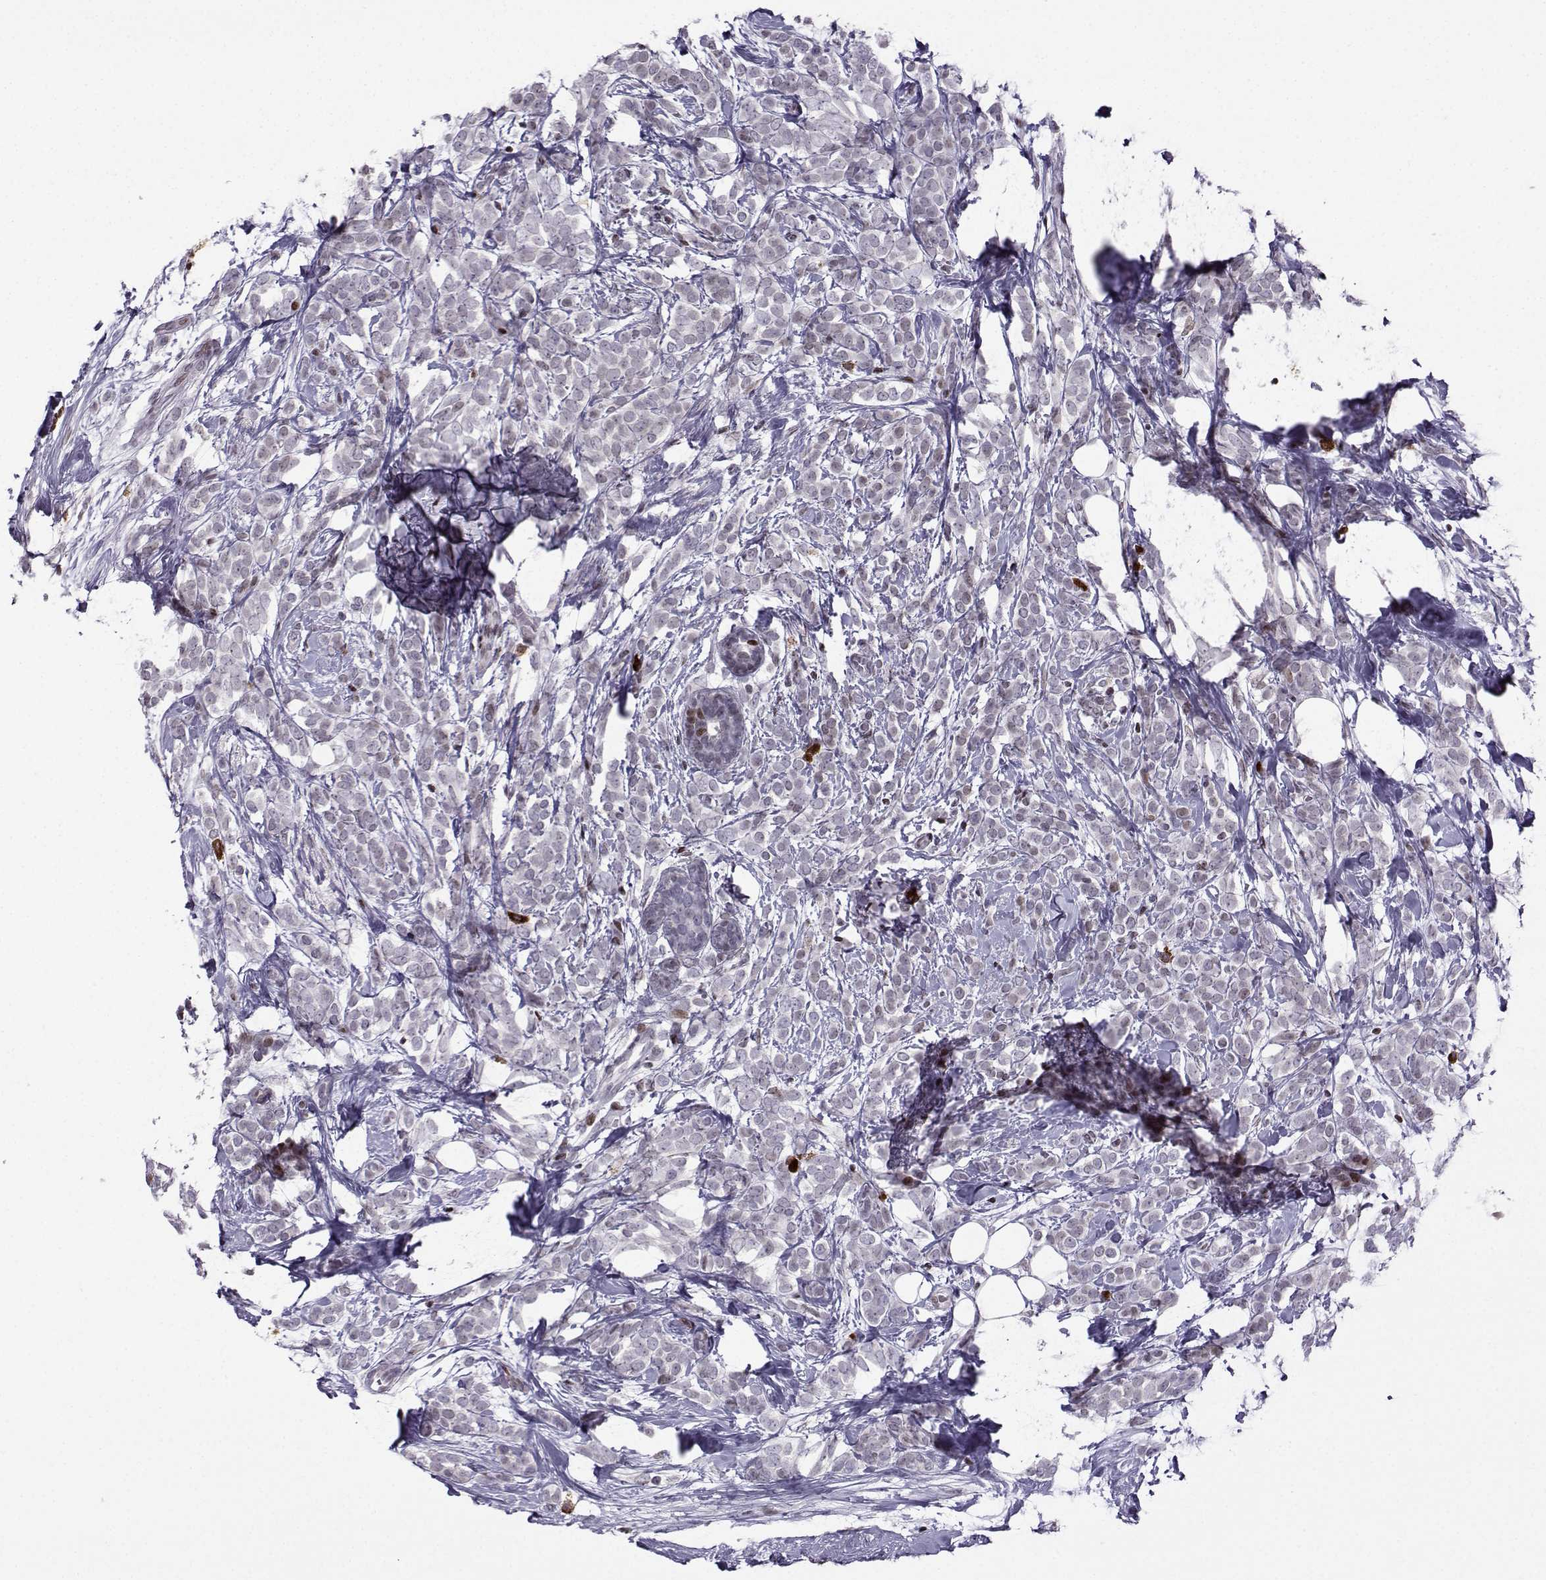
{"staining": {"intensity": "negative", "quantity": "none", "location": "none"}, "tissue": "breast cancer", "cell_type": "Tumor cells", "image_type": "cancer", "snomed": [{"axis": "morphology", "description": "Lobular carcinoma"}, {"axis": "topography", "description": "Breast"}], "caption": "A micrograph of human lobular carcinoma (breast) is negative for staining in tumor cells.", "gene": "ZNF19", "patient": {"sex": "female", "age": 49}}